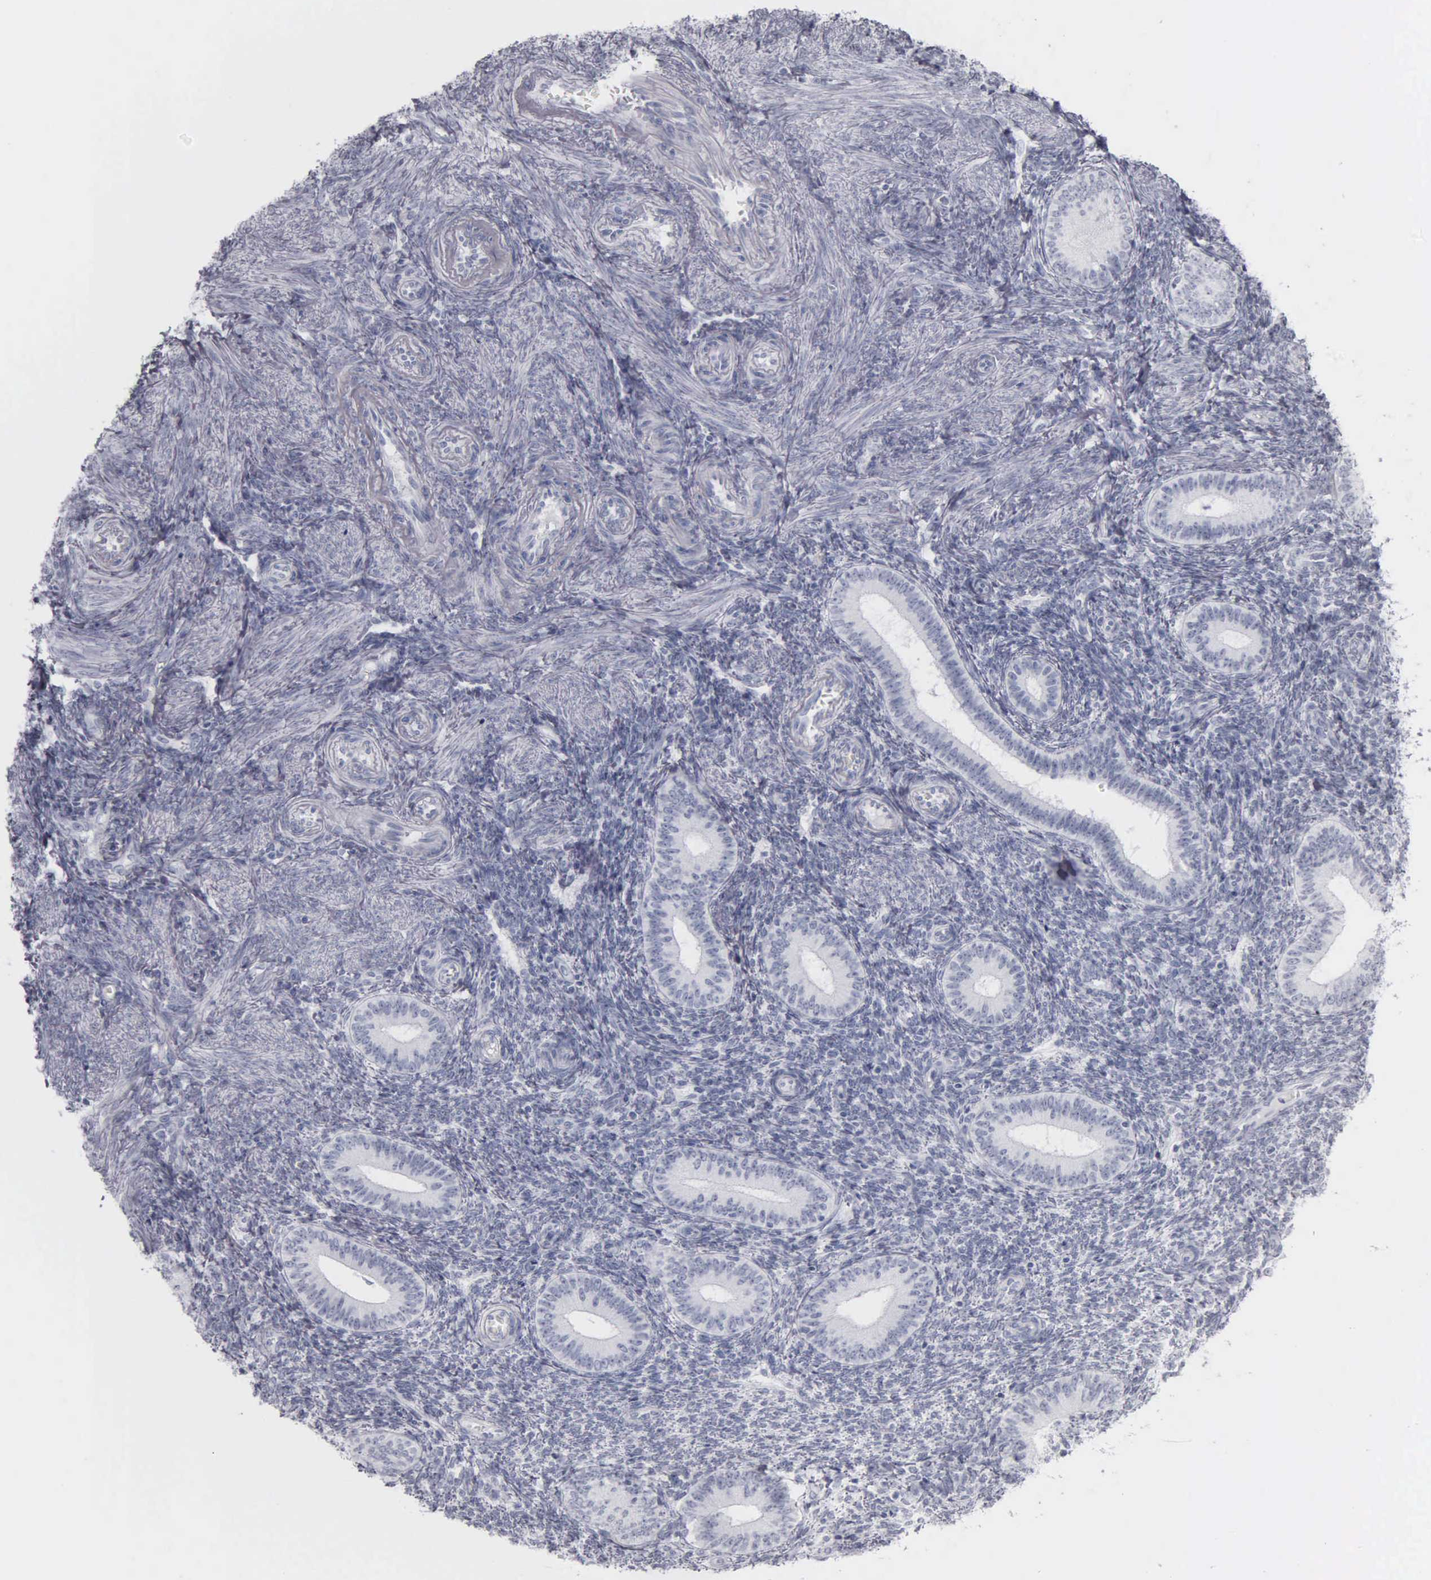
{"staining": {"intensity": "negative", "quantity": "none", "location": "none"}, "tissue": "endometrium", "cell_type": "Cells in endometrial stroma", "image_type": "normal", "snomed": [{"axis": "morphology", "description": "Normal tissue, NOS"}, {"axis": "topography", "description": "Endometrium"}], "caption": "The image displays no staining of cells in endometrial stroma in benign endometrium. Brightfield microscopy of immunohistochemistry stained with DAB (brown) and hematoxylin (blue), captured at high magnification.", "gene": "KRT20", "patient": {"sex": "female", "age": 35}}